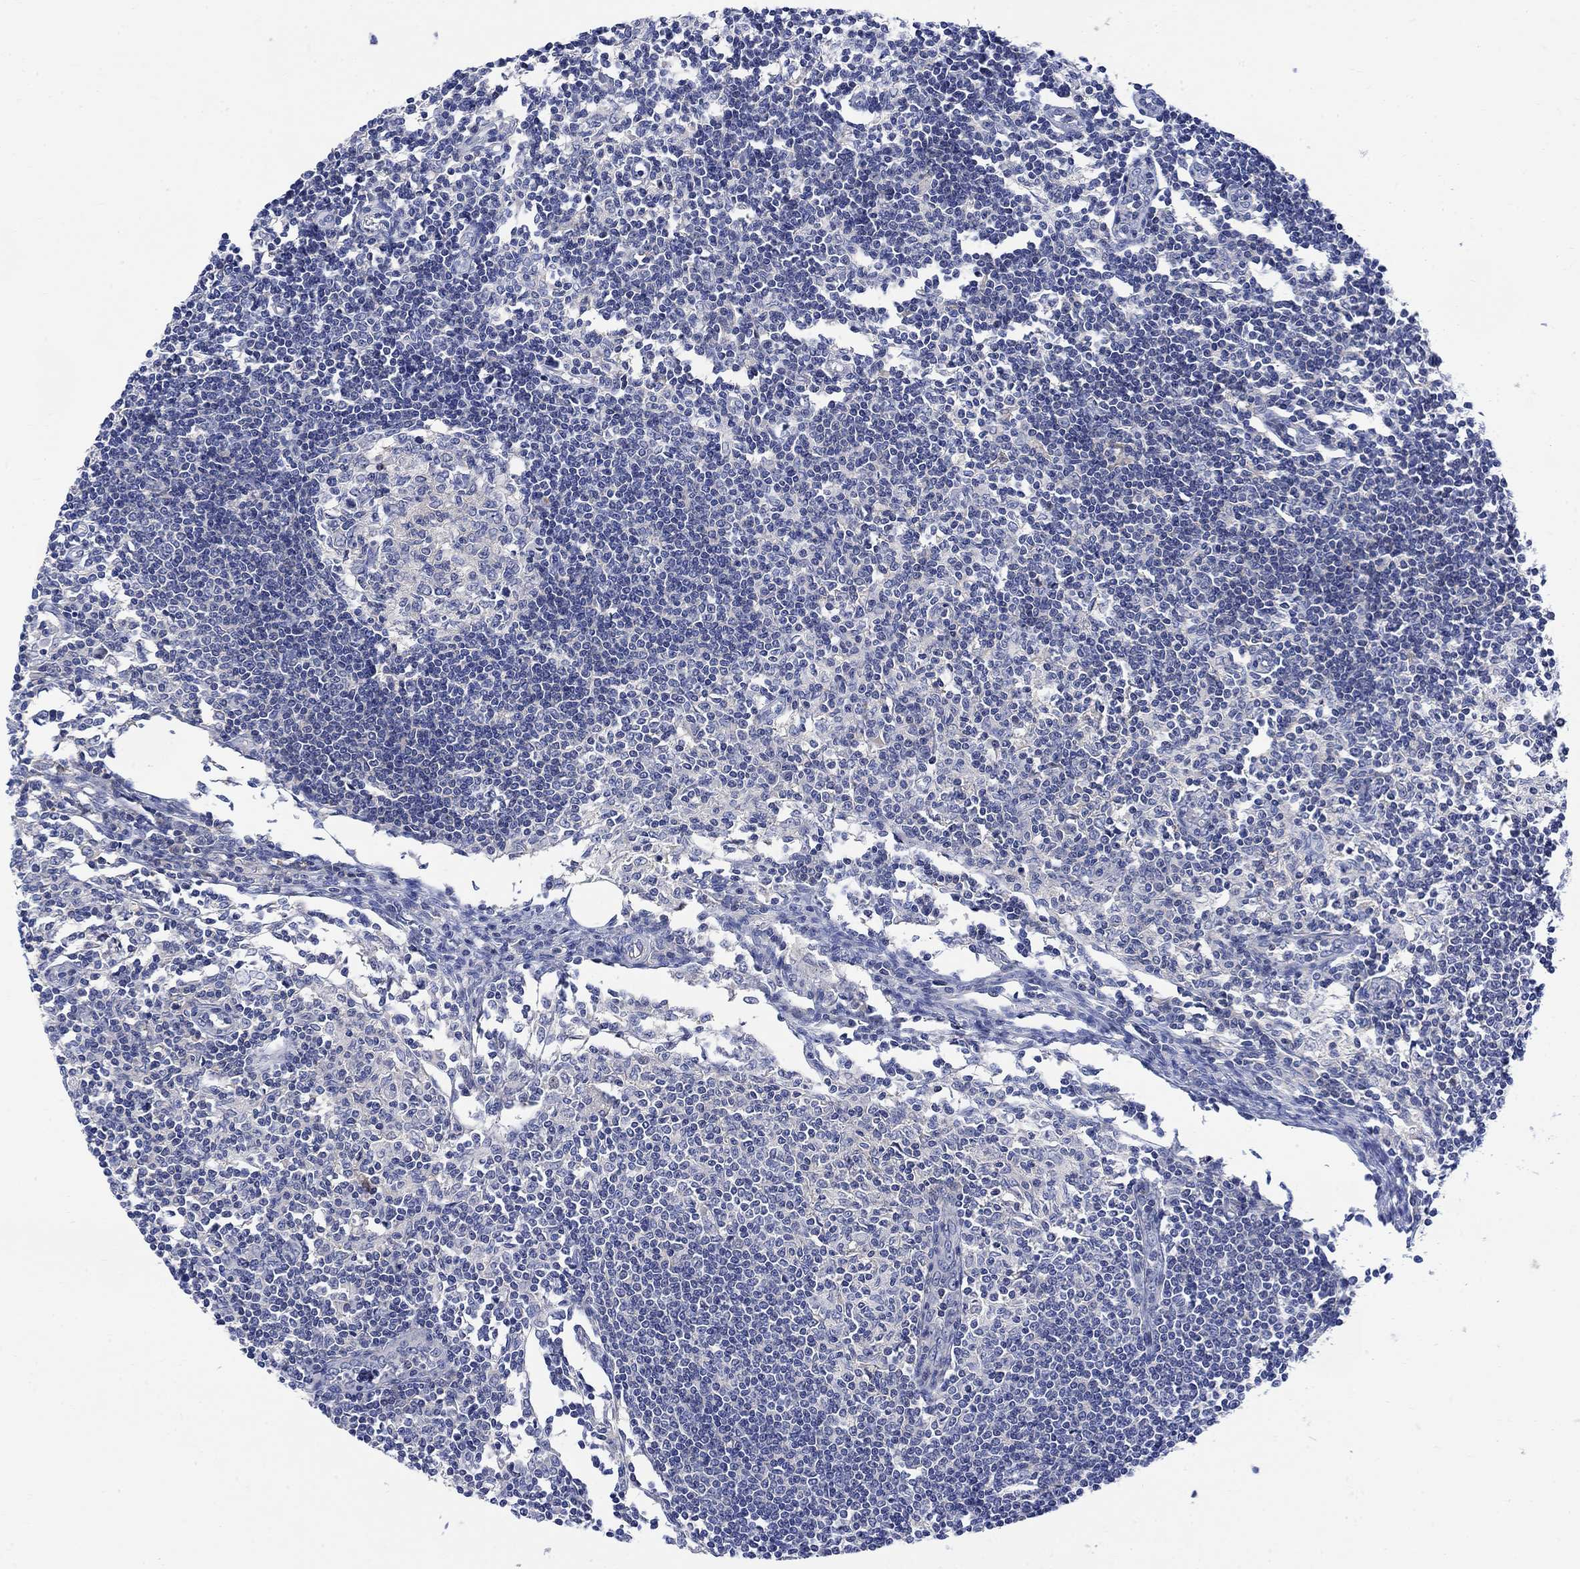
{"staining": {"intensity": "negative", "quantity": "none", "location": "none"}, "tissue": "lymph node", "cell_type": "Germinal center cells", "image_type": "normal", "snomed": [{"axis": "morphology", "description": "Normal tissue, NOS"}, {"axis": "topography", "description": "Lymph node"}], "caption": "DAB immunohistochemical staining of normal human lymph node shows no significant expression in germinal center cells.", "gene": "ARSK", "patient": {"sex": "male", "age": 59}}